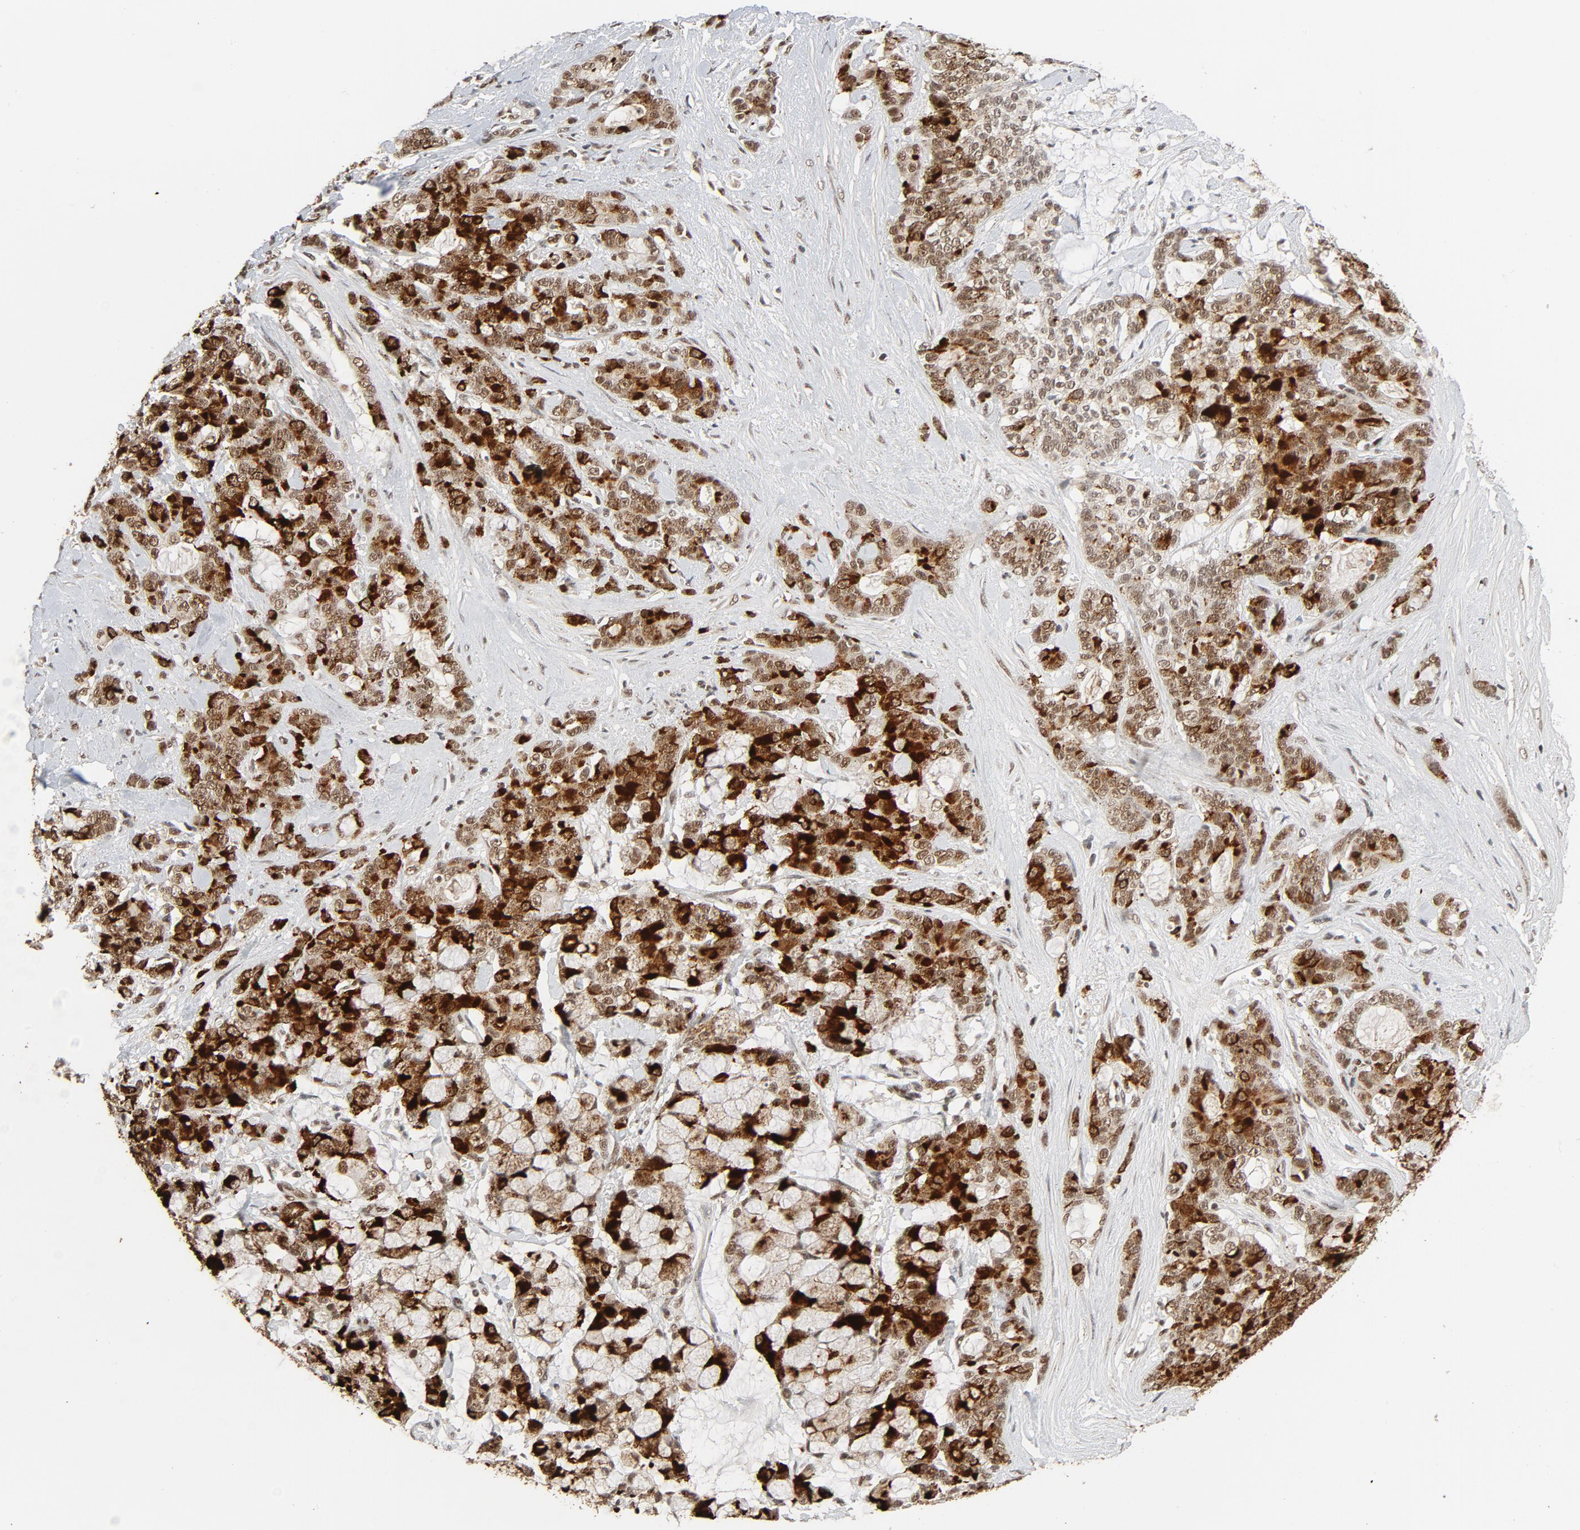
{"staining": {"intensity": "strong", "quantity": ">75%", "location": "nuclear"}, "tissue": "pancreatic cancer", "cell_type": "Tumor cells", "image_type": "cancer", "snomed": [{"axis": "morphology", "description": "Adenocarcinoma, NOS"}, {"axis": "topography", "description": "Pancreas"}], "caption": "Pancreatic cancer (adenocarcinoma) stained with DAB (3,3'-diaminobenzidine) immunohistochemistry (IHC) exhibits high levels of strong nuclear positivity in about >75% of tumor cells. (Stains: DAB (3,3'-diaminobenzidine) in brown, nuclei in blue, Microscopy: brightfield microscopy at high magnification).", "gene": "SMARCD1", "patient": {"sex": "female", "age": 73}}